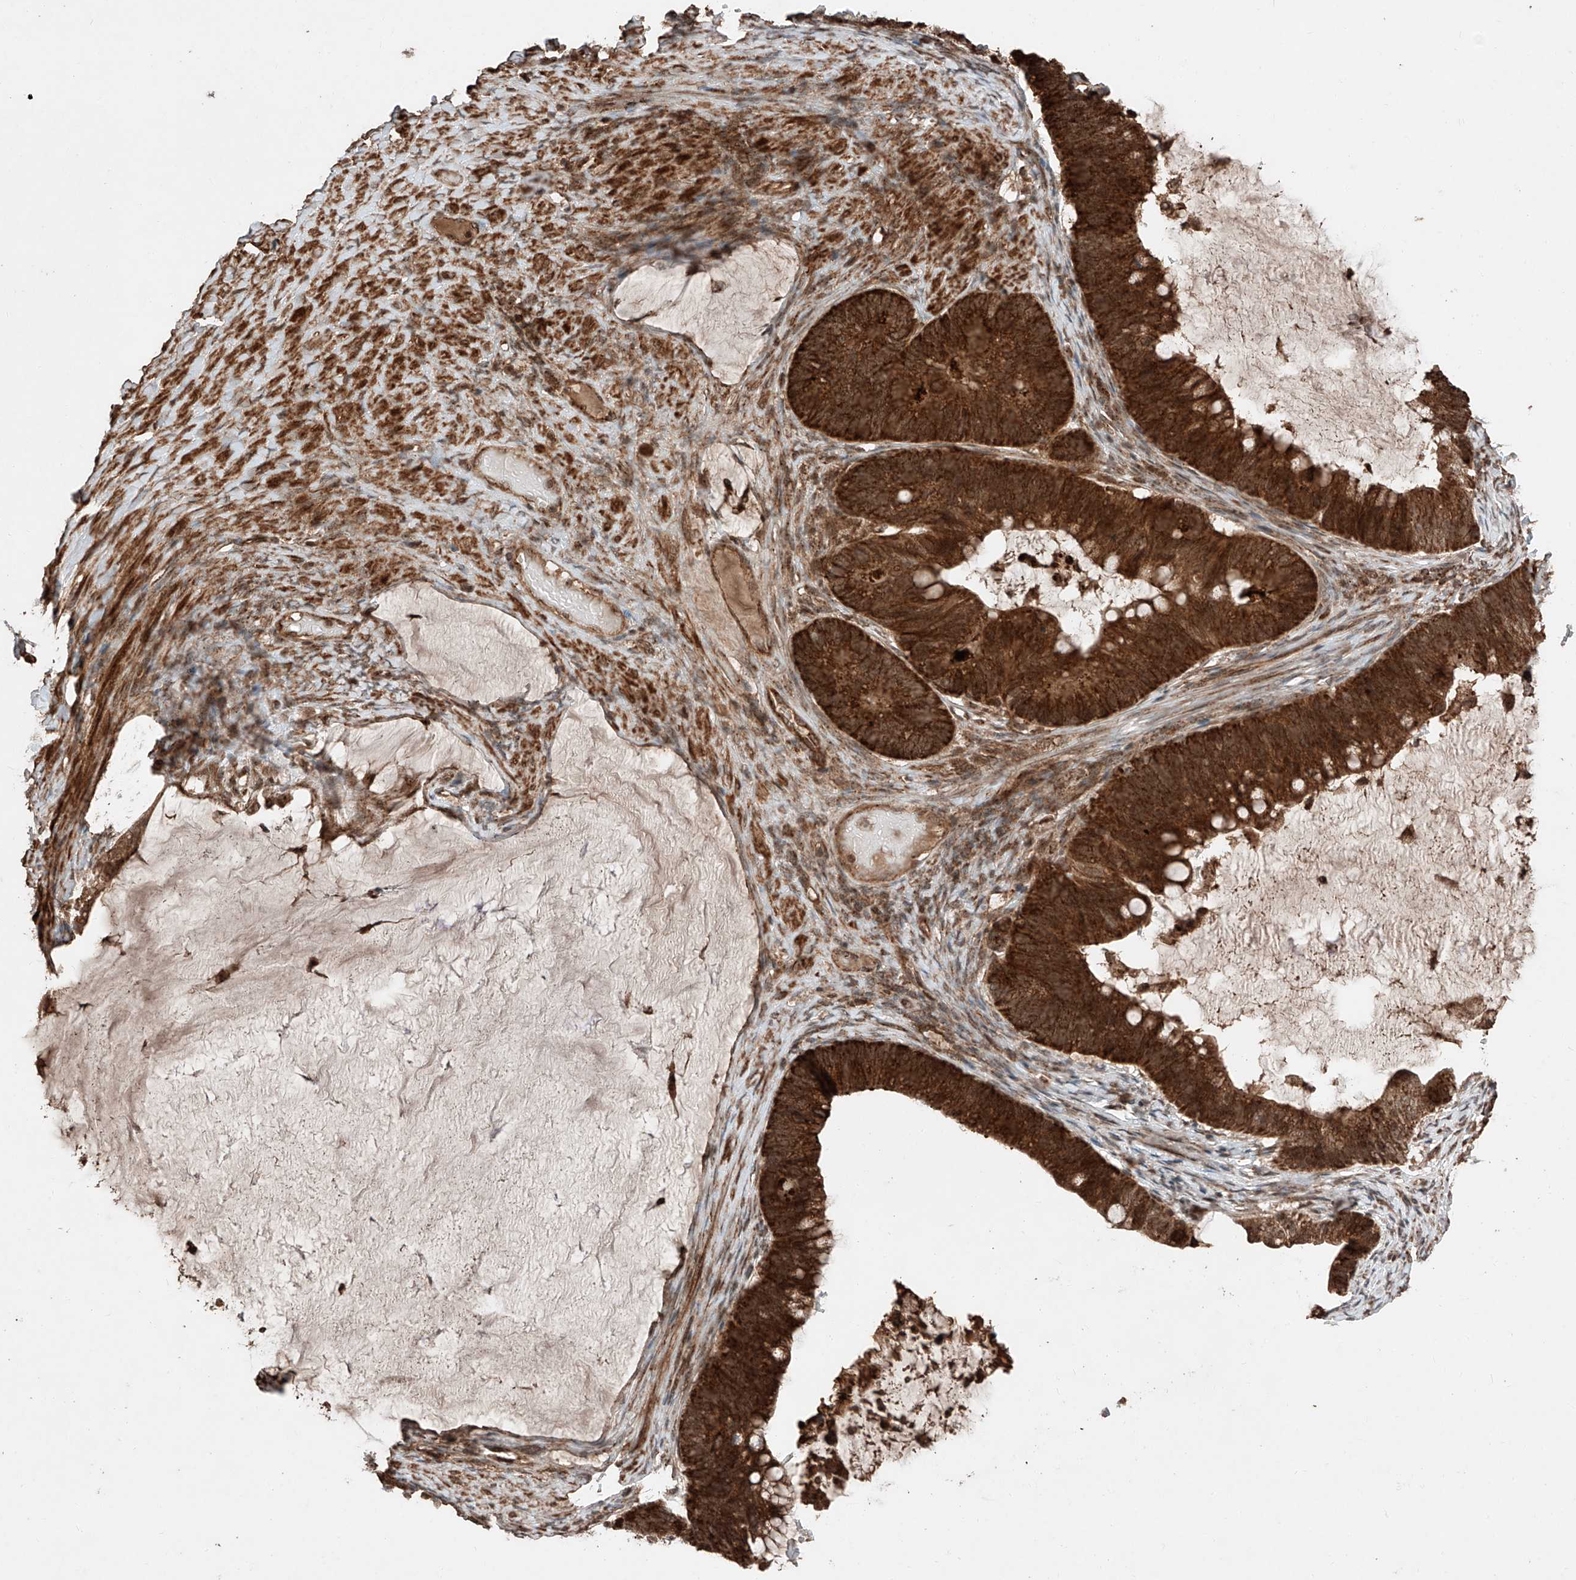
{"staining": {"intensity": "strong", "quantity": ">75%", "location": "cytoplasmic/membranous,nuclear"}, "tissue": "ovarian cancer", "cell_type": "Tumor cells", "image_type": "cancer", "snomed": [{"axis": "morphology", "description": "Cystadenocarcinoma, mucinous, NOS"}, {"axis": "topography", "description": "Ovary"}], "caption": "IHC of human ovarian cancer displays high levels of strong cytoplasmic/membranous and nuclear expression in about >75% of tumor cells.", "gene": "ZSCAN29", "patient": {"sex": "female", "age": 61}}